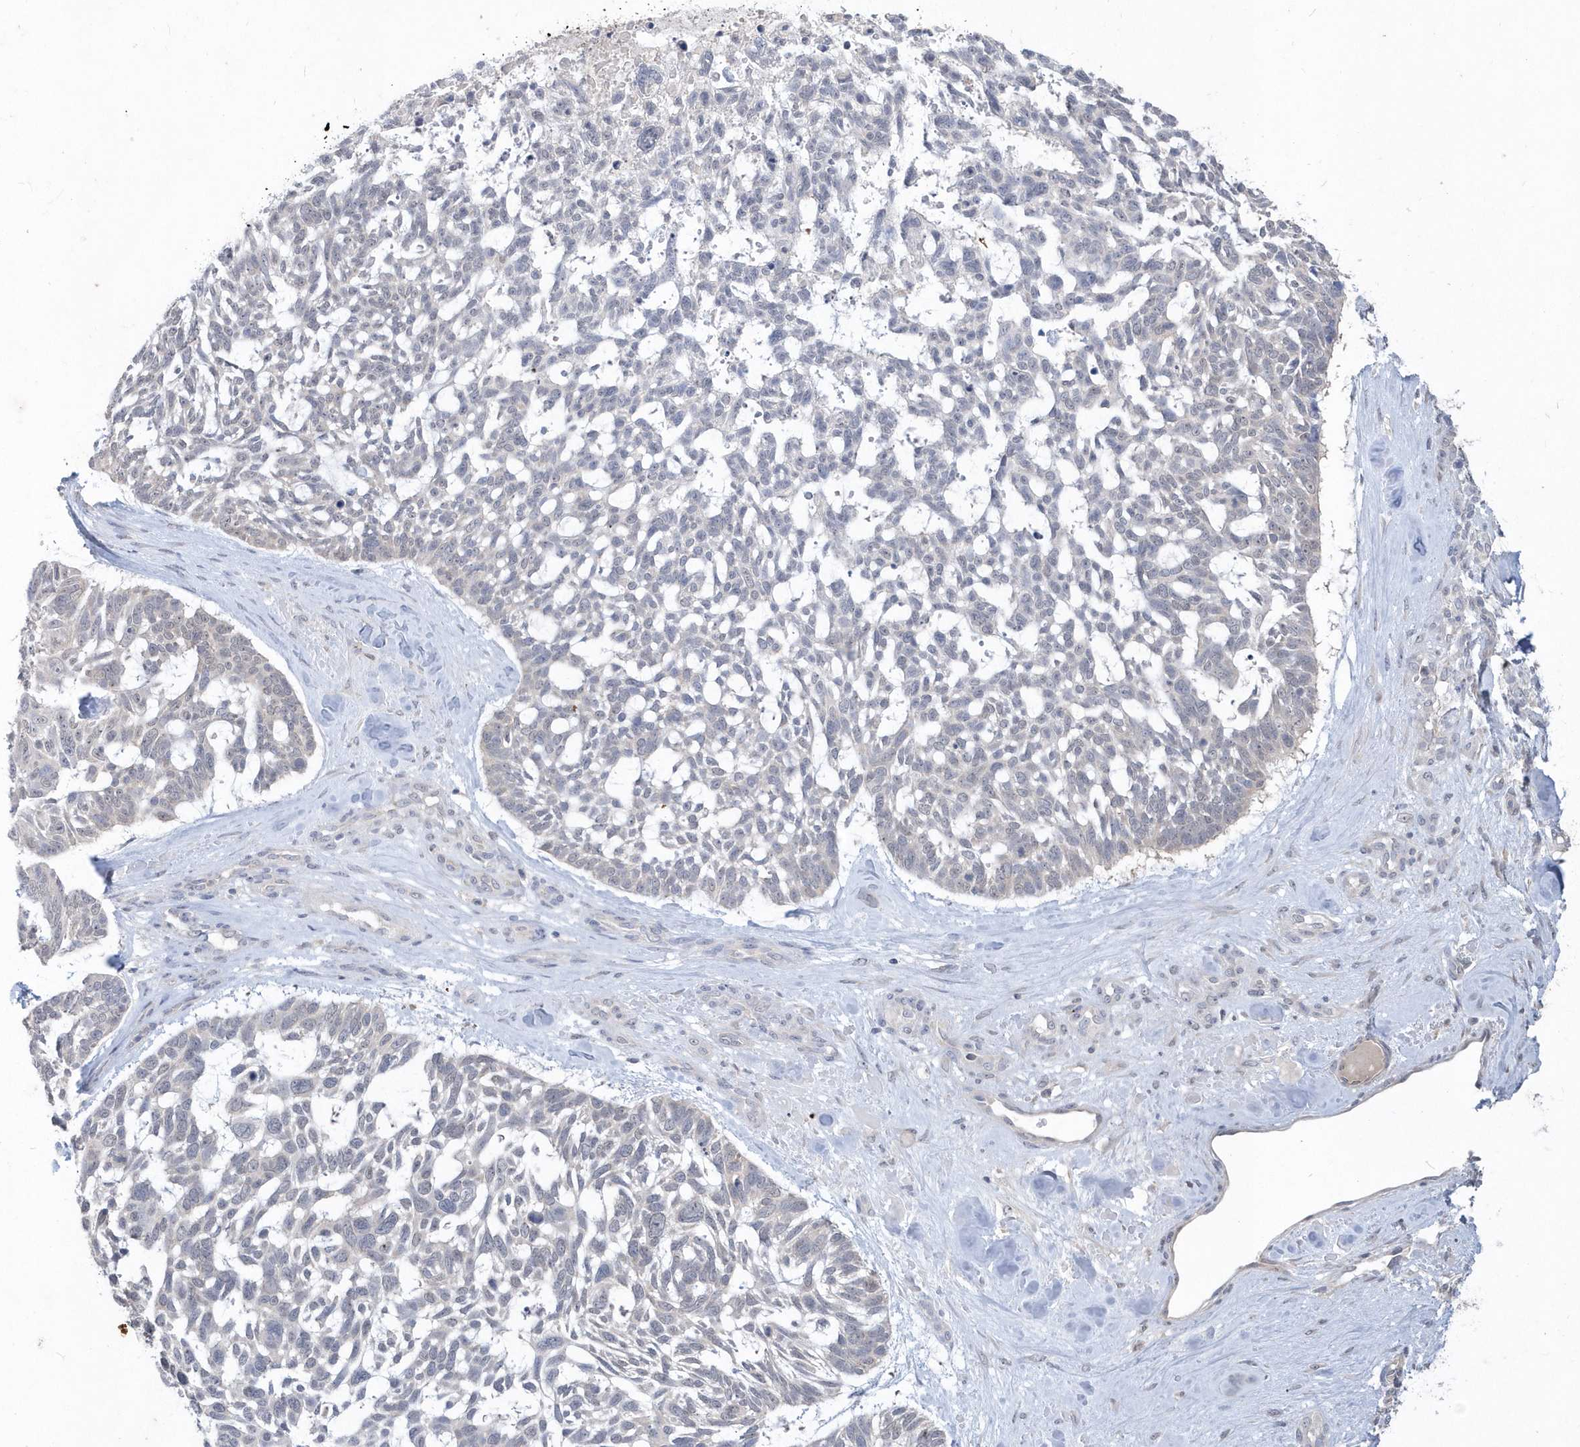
{"staining": {"intensity": "negative", "quantity": "none", "location": "none"}, "tissue": "skin cancer", "cell_type": "Tumor cells", "image_type": "cancer", "snomed": [{"axis": "morphology", "description": "Basal cell carcinoma"}, {"axis": "topography", "description": "Skin"}], "caption": "A high-resolution micrograph shows IHC staining of skin cancer, which displays no significant positivity in tumor cells.", "gene": "AKR7A2", "patient": {"sex": "male", "age": 88}}